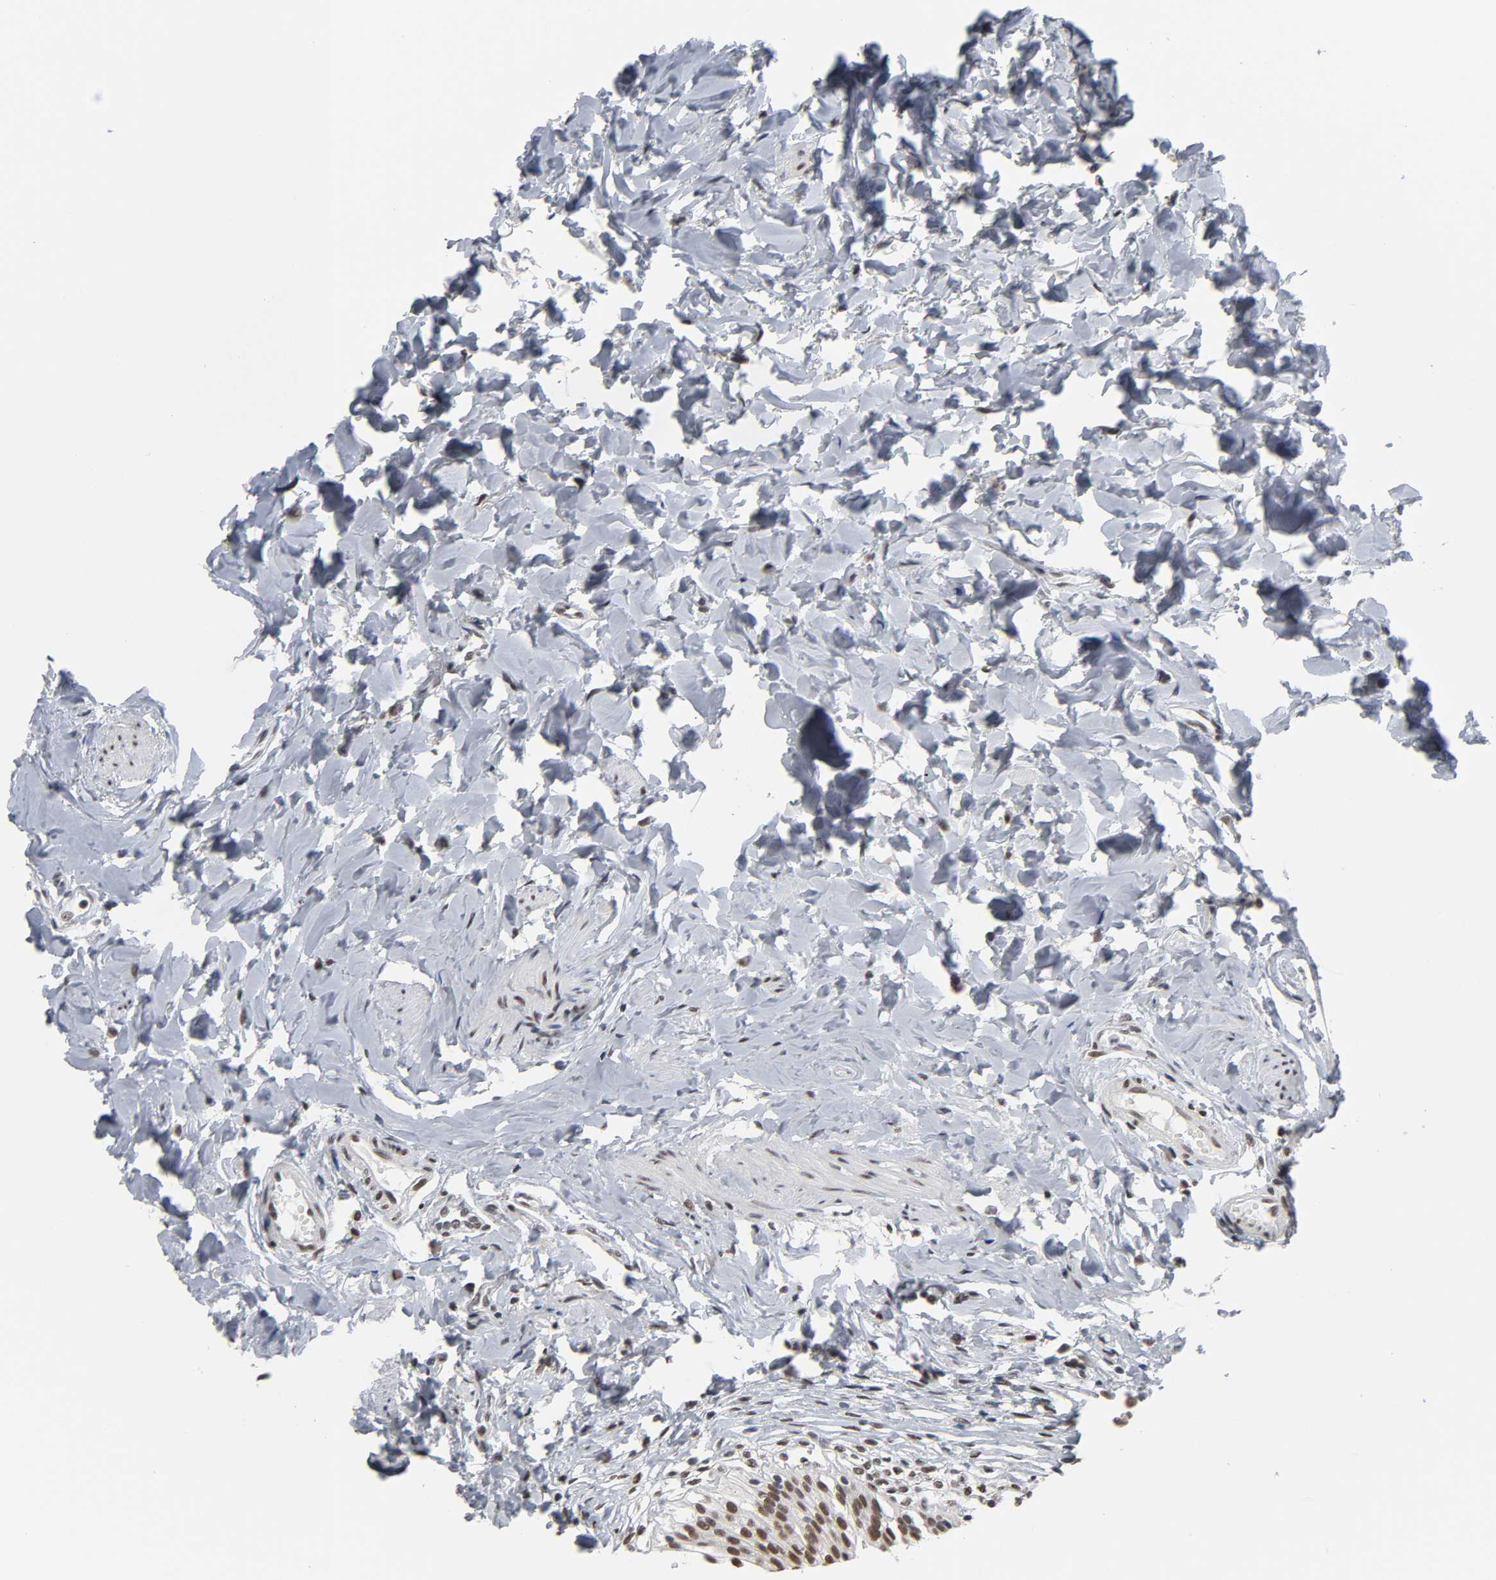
{"staining": {"intensity": "strong", "quantity": ">75%", "location": "nuclear"}, "tissue": "urinary bladder", "cell_type": "Urothelial cells", "image_type": "normal", "snomed": [{"axis": "morphology", "description": "Normal tissue, NOS"}, {"axis": "topography", "description": "Urinary bladder"}], "caption": "Urothelial cells show high levels of strong nuclear positivity in about >75% of cells in benign urinary bladder.", "gene": "TRIM33", "patient": {"sex": "female", "age": 80}}